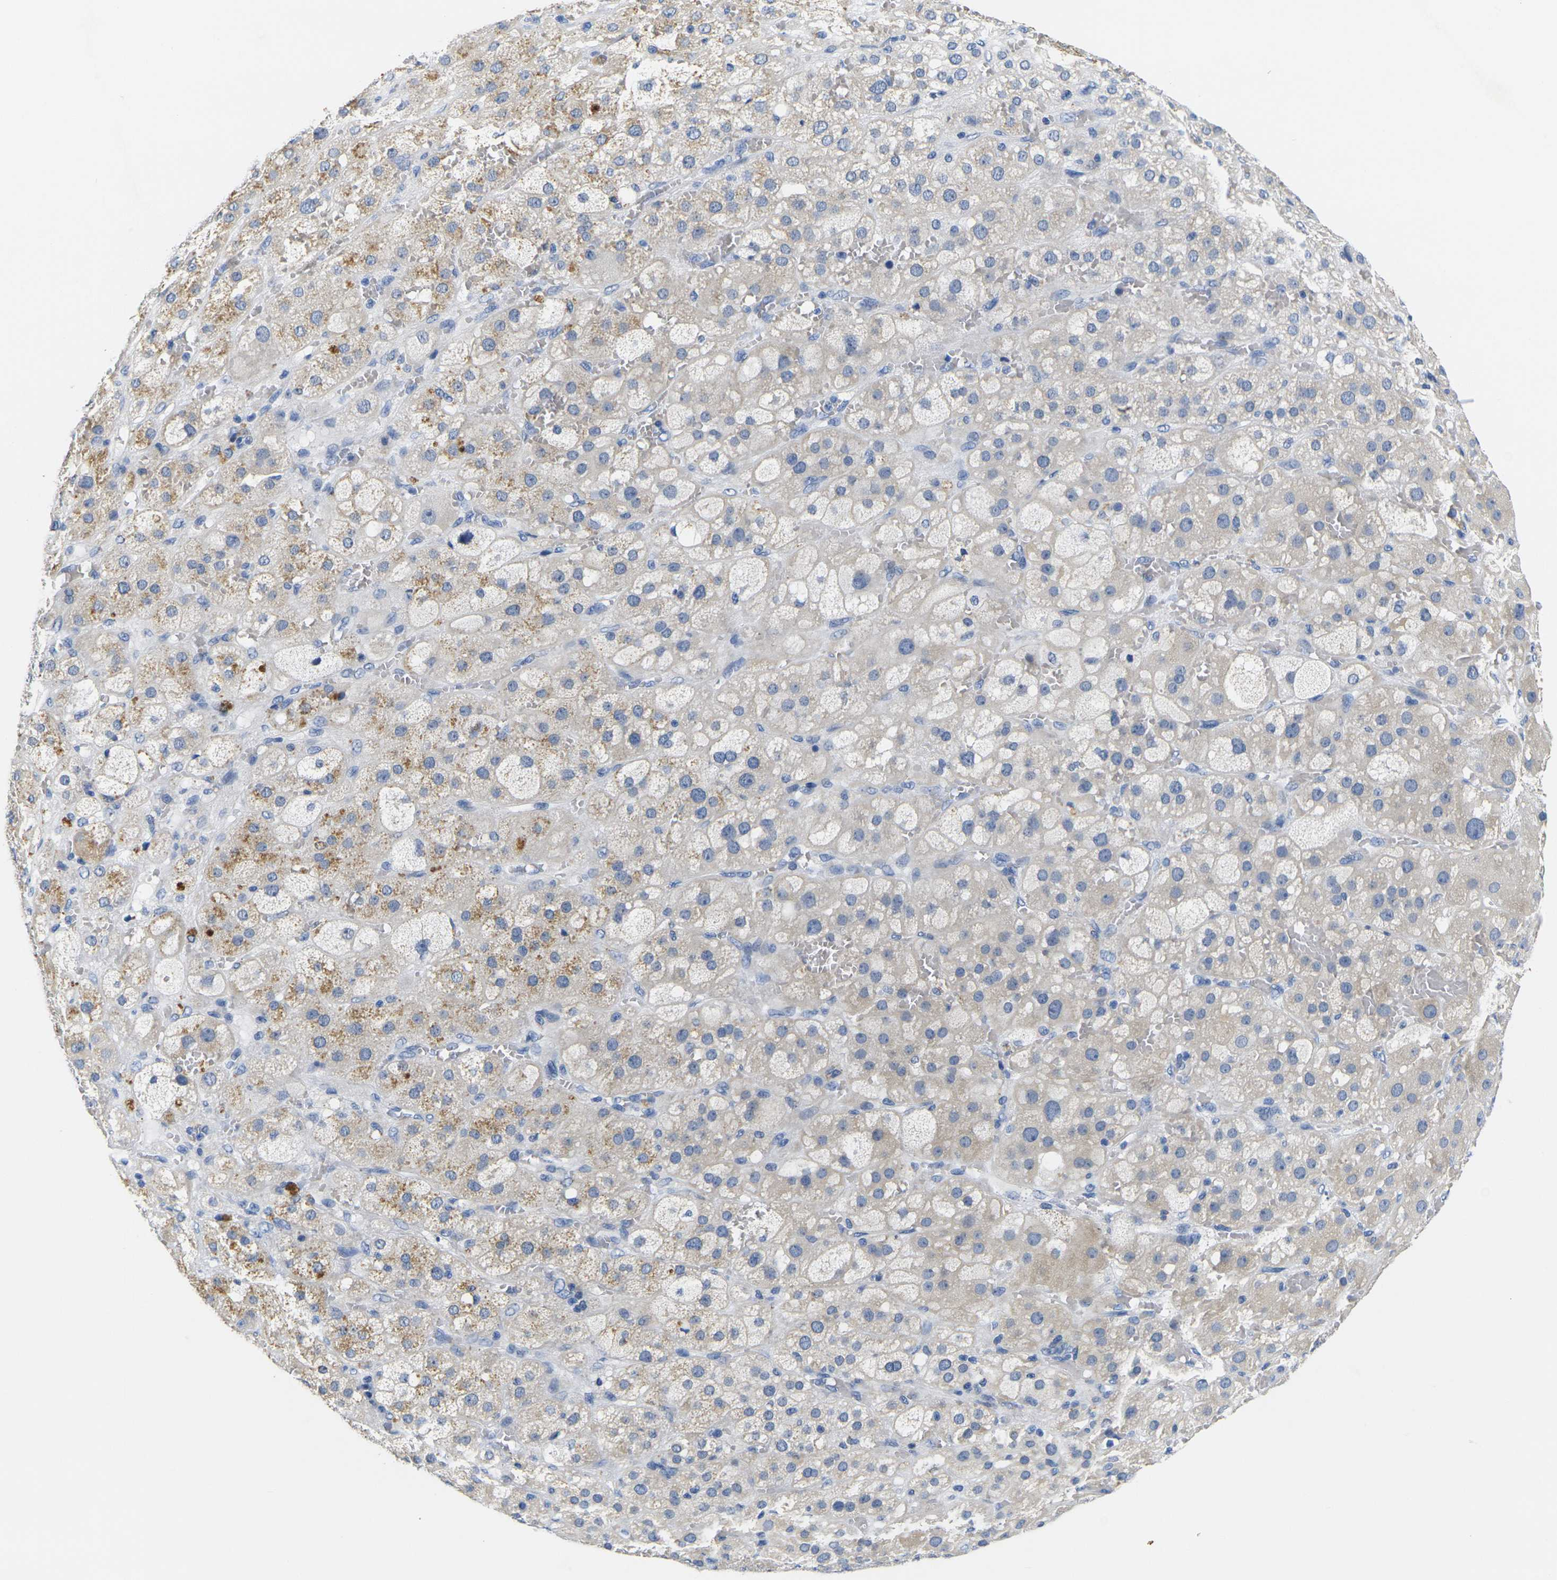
{"staining": {"intensity": "moderate", "quantity": "<25%", "location": "cytoplasmic/membranous"}, "tissue": "adrenal gland", "cell_type": "Glandular cells", "image_type": "normal", "snomed": [{"axis": "morphology", "description": "Normal tissue, NOS"}, {"axis": "topography", "description": "Adrenal gland"}], "caption": "Immunohistochemistry histopathology image of normal adrenal gland: human adrenal gland stained using immunohistochemistry shows low levels of moderate protein expression localized specifically in the cytoplasmic/membranous of glandular cells, appearing as a cytoplasmic/membranous brown color.", "gene": "NOCT", "patient": {"sex": "female", "age": 47}}